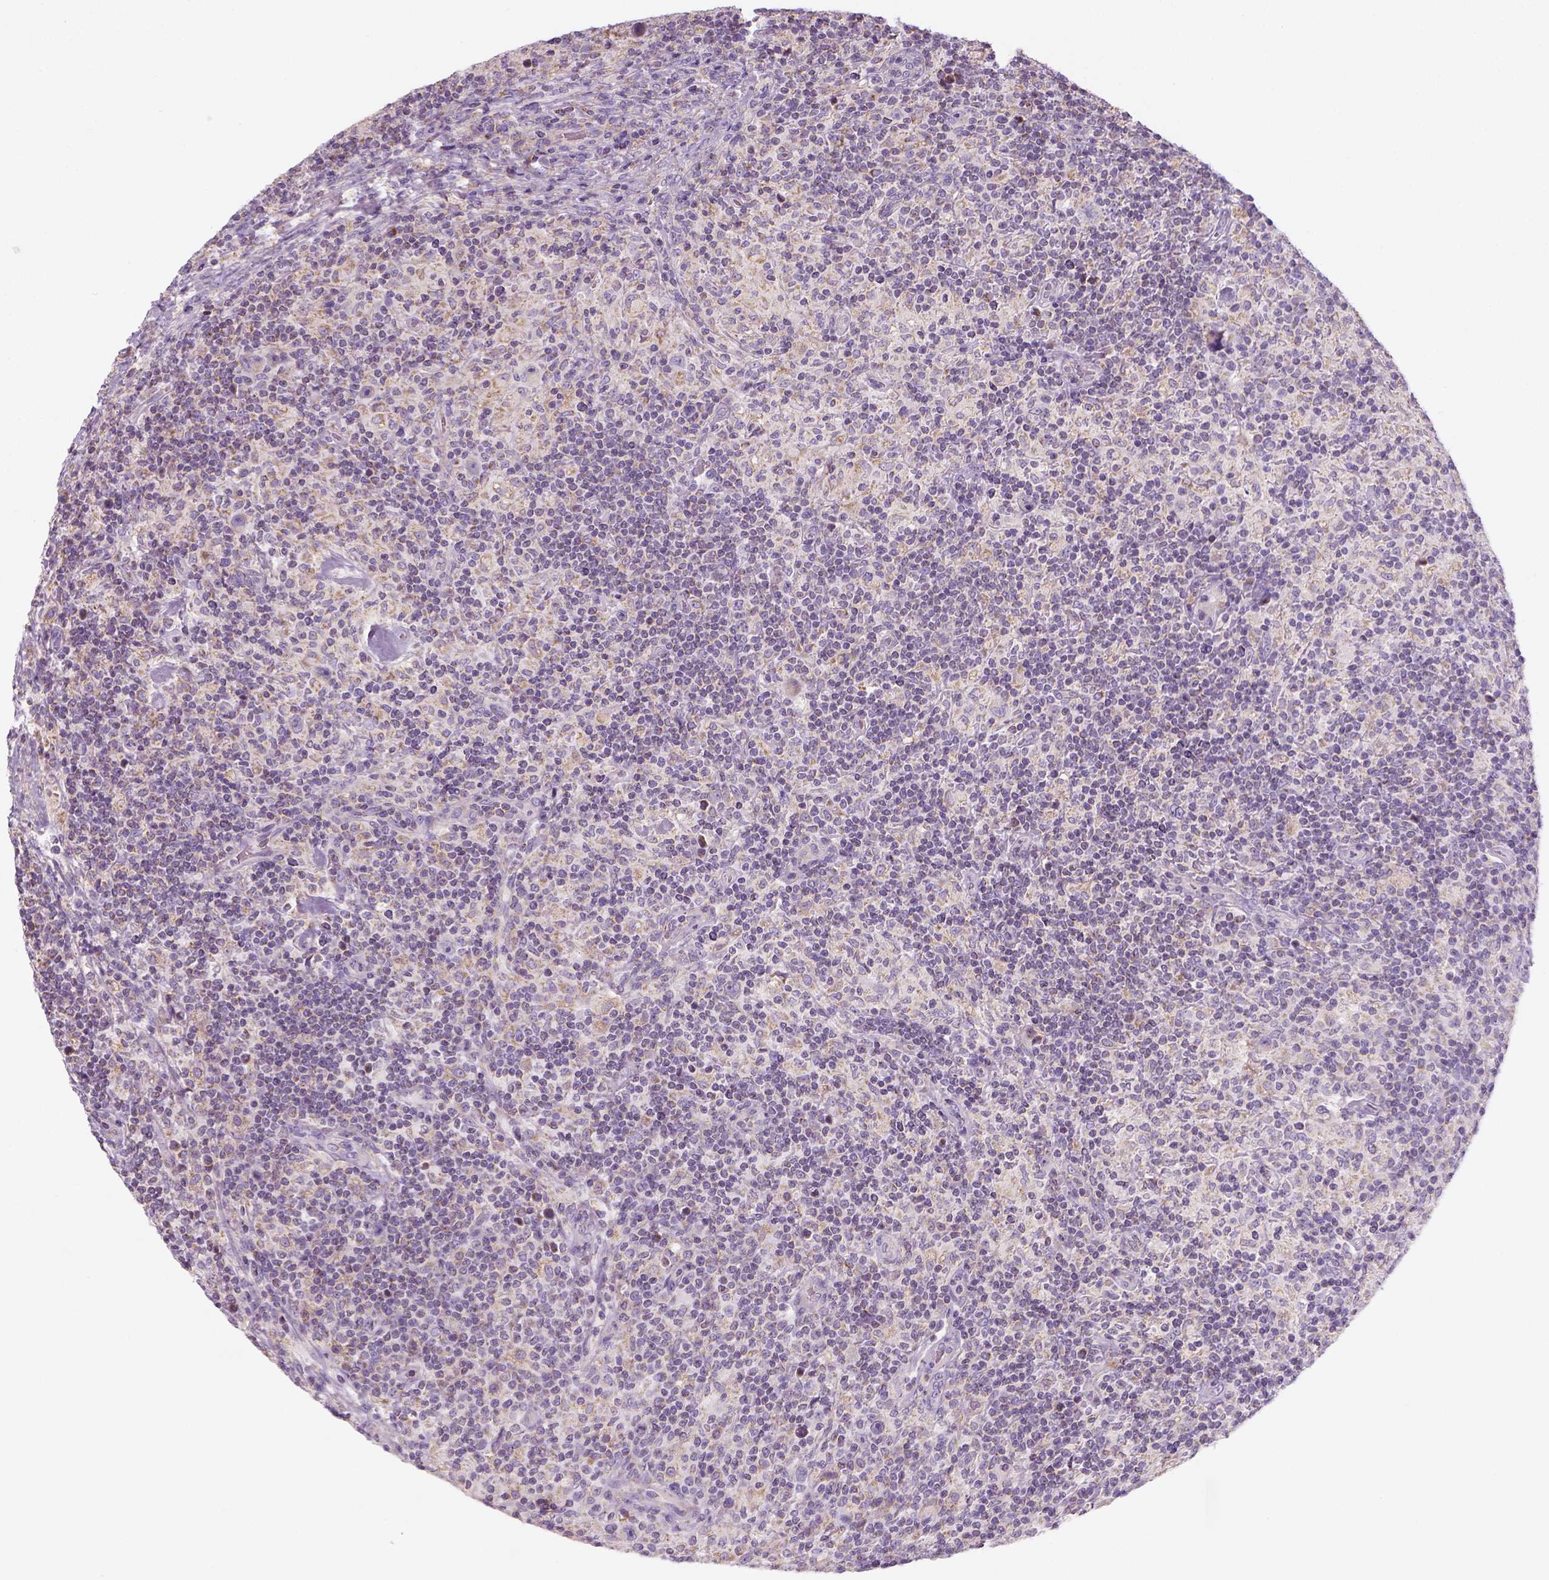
{"staining": {"intensity": "negative", "quantity": "none", "location": "none"}, "tissue": "lymphoma", "cell_type": "Tumor cells", "image_type": "cancer", "snomed": [{"axis": "morphology", "description": "Hodgkin's disease, NOS"}, {"axis": "topography", "description": "Lymph node"}], "caption": "Tumor cells show no significant staining in Hodgkin's disease.", "gene": "AWAT2", "patient": {"sex": "male", "age": 70}}